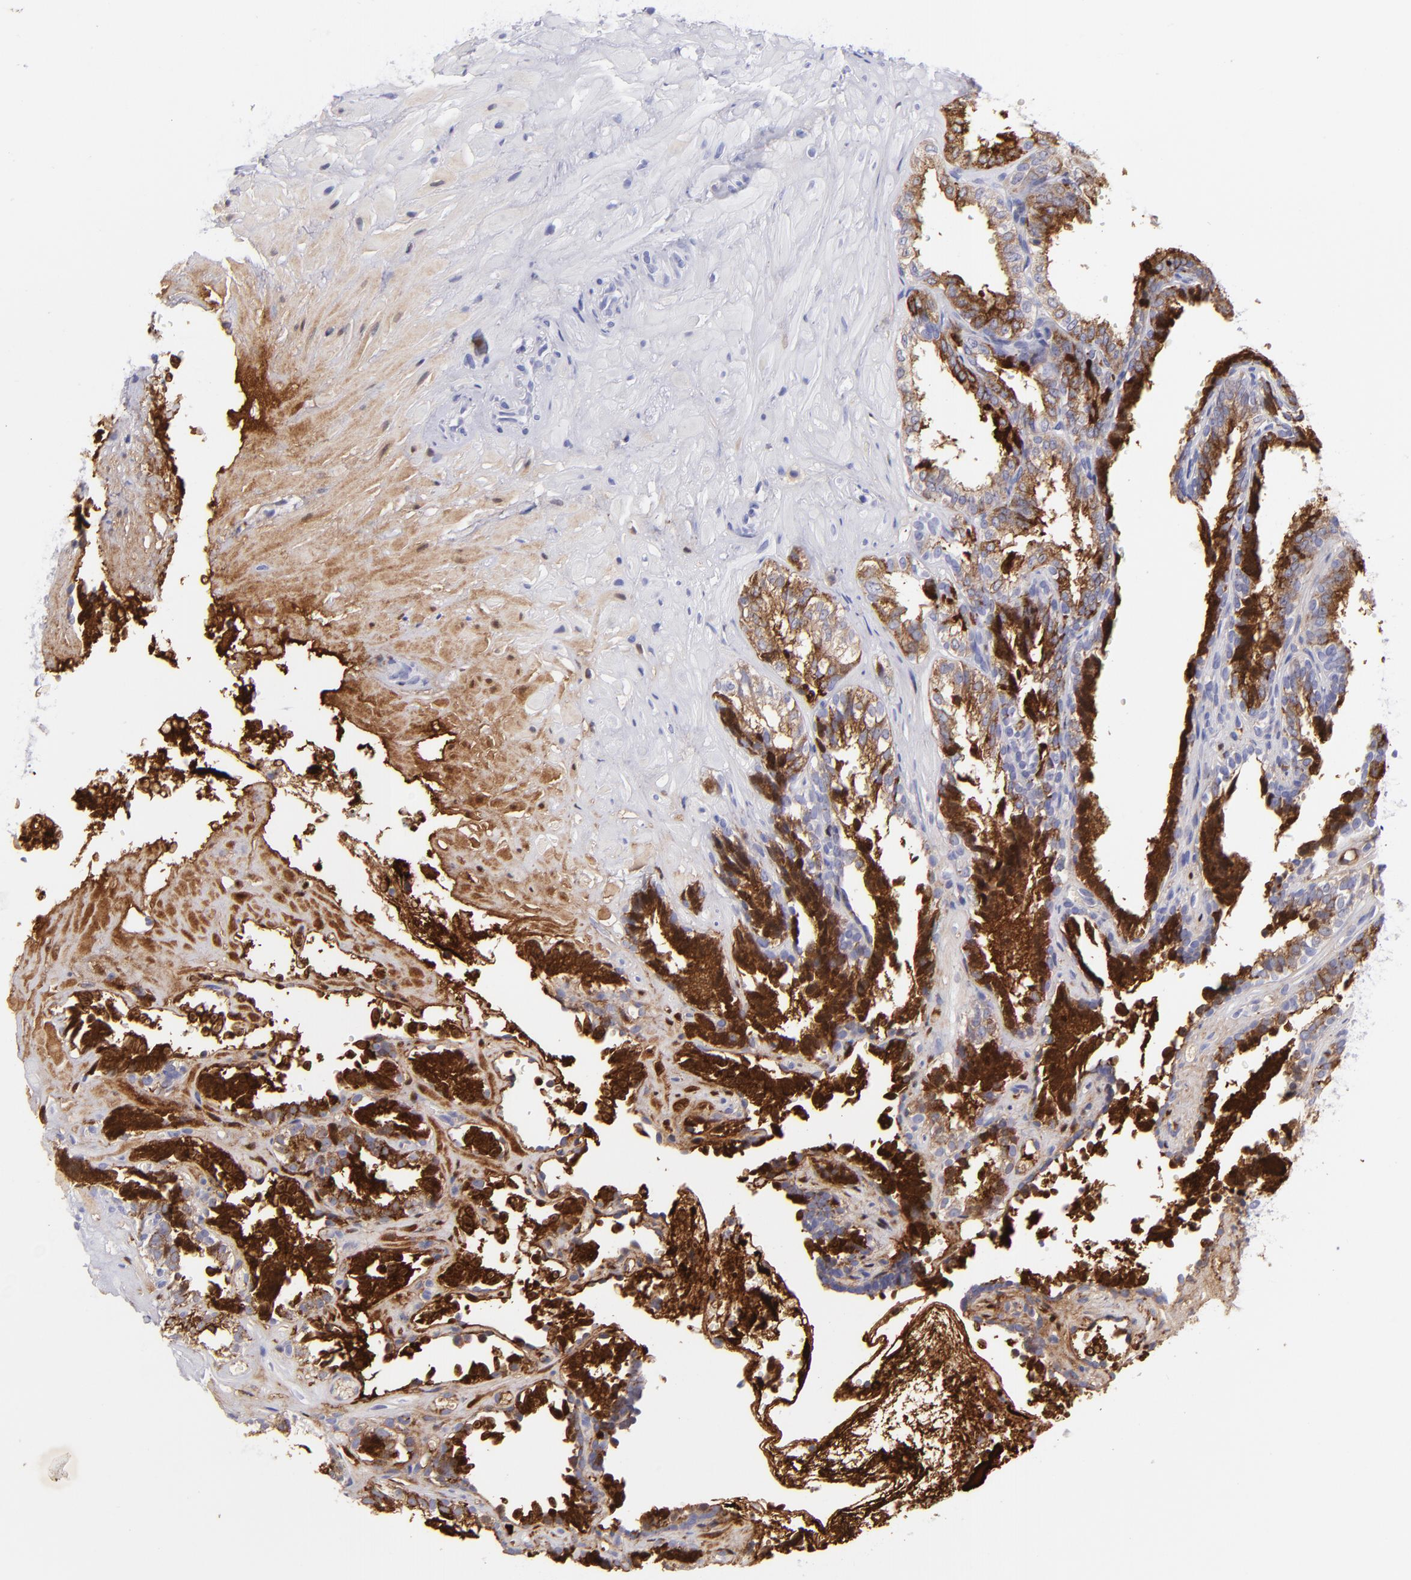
{"staining": {"intensity": "strong", "quantity": ">75%", "location": "cytoplasmic/membranous"}, "tissue": "seminal vesicle", "cell_type": "Glandular cells", "image_type": "normal", "snomed": [{"axis": "morphology", "description": "Normal tissue, NOS"}, {"axis": "topography", "description": "Seminal veicle"}], "caption": "The photomicrograph displays a brown stain indicating the presence of a protein in the cytoplasmic/membranous of glandular cells in seminal vesicle.", "gene": "PIP", "patient": {"sex": "male", "age": 26}}